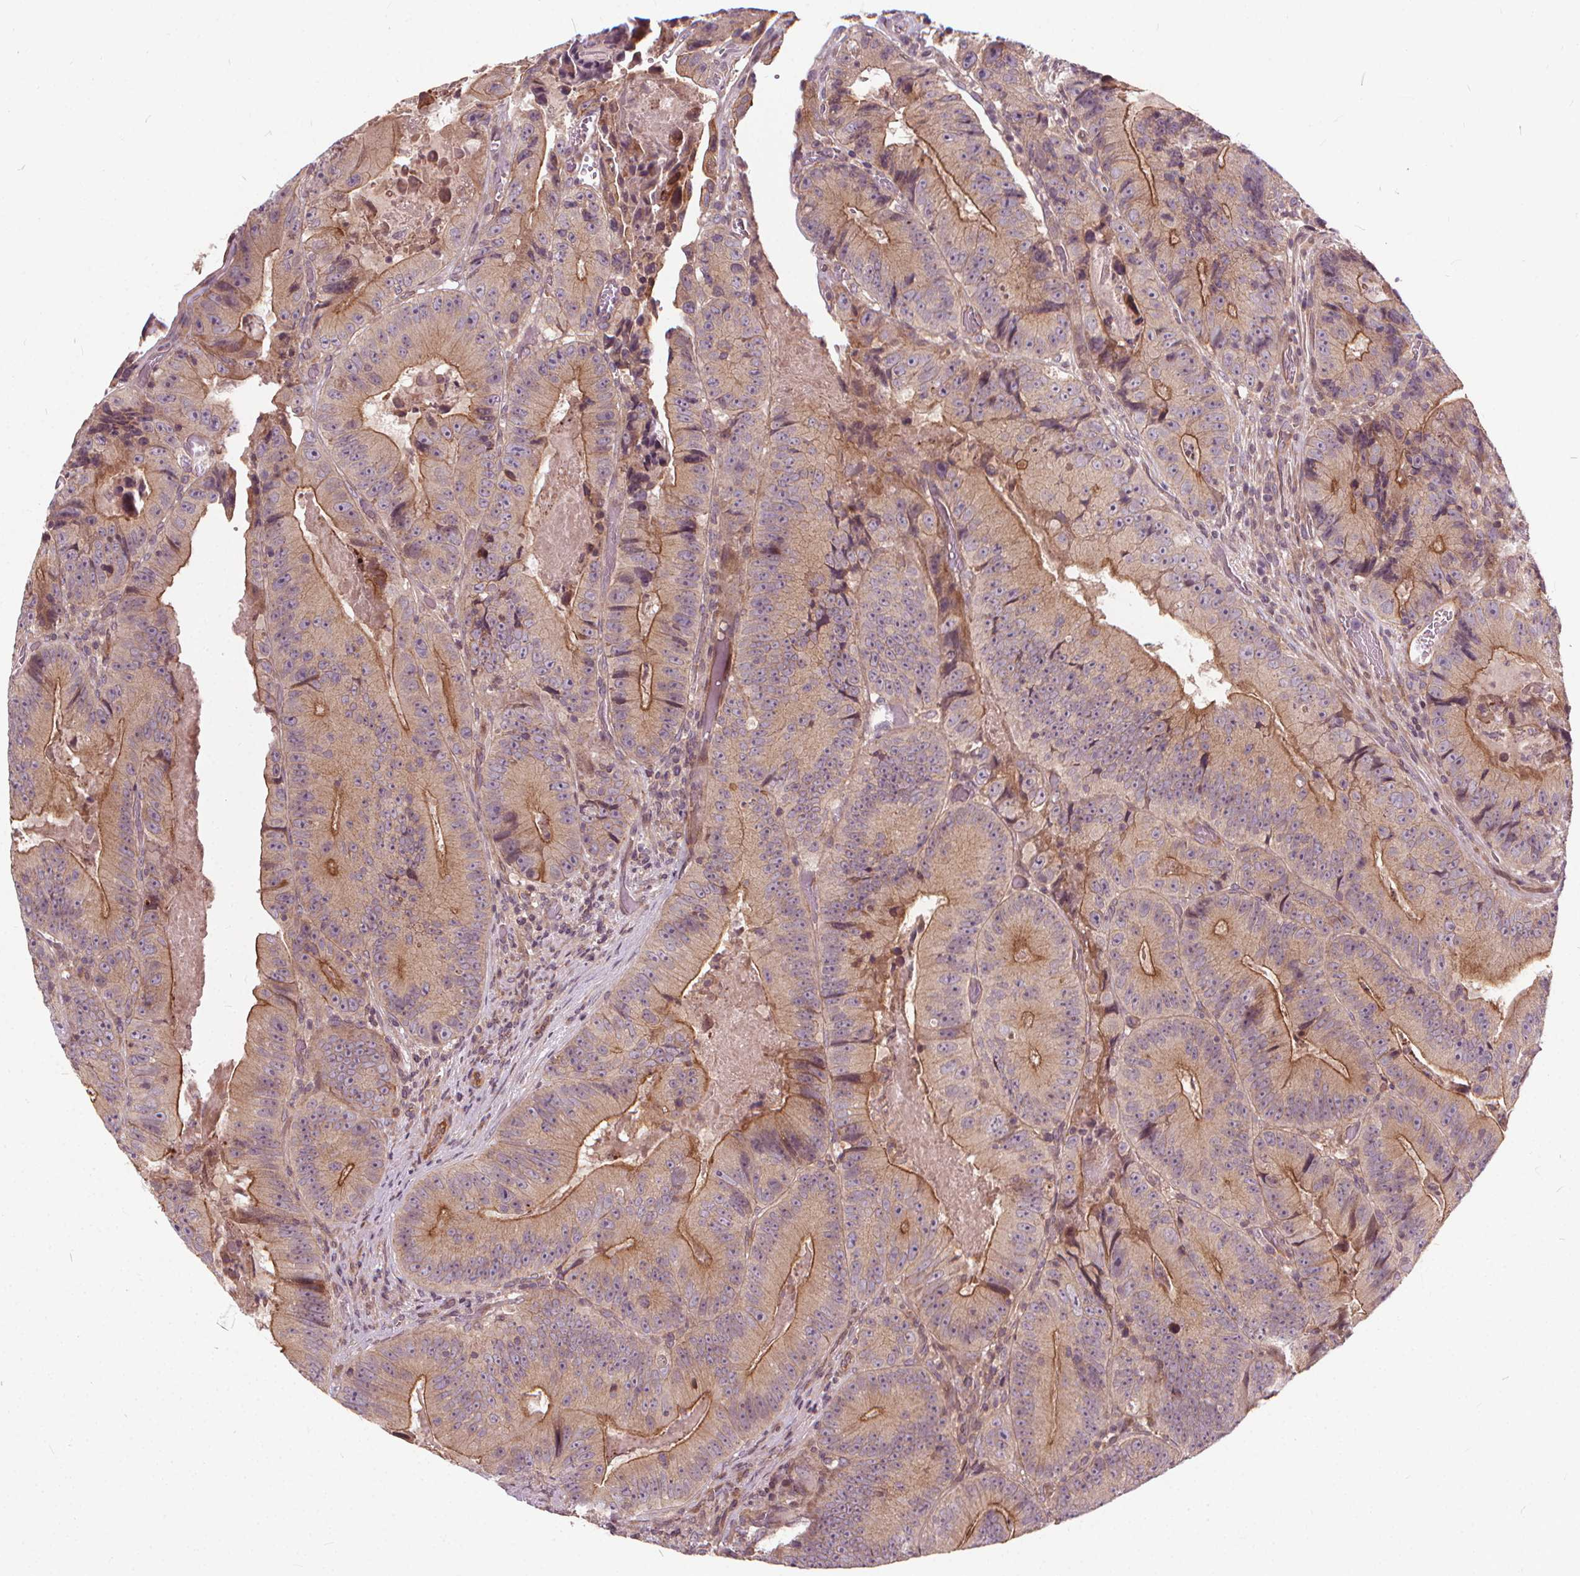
{"staining": {"intensity": "moderate", "quantity": ">75%", "location": "cytoplasmic/membranous"}, "tissue": "colorectal cancer", "cell_type": "Tumor cells", "image_type": "cancer", "snomed": [{"axis": "morphology", "description": "Adenocarcinoma, NOS"}, {"axis": "topography", "description": "Colon"}], "caption": "Immunohistochemistry (DAB) staining of human adenocarcinoma (colorectal) shows moderate cytoplasmic/membranous protein staining in about >75% of tumor cells.", "gene": "INPP5E", "patient": {"sex": "female", "age": 86}}